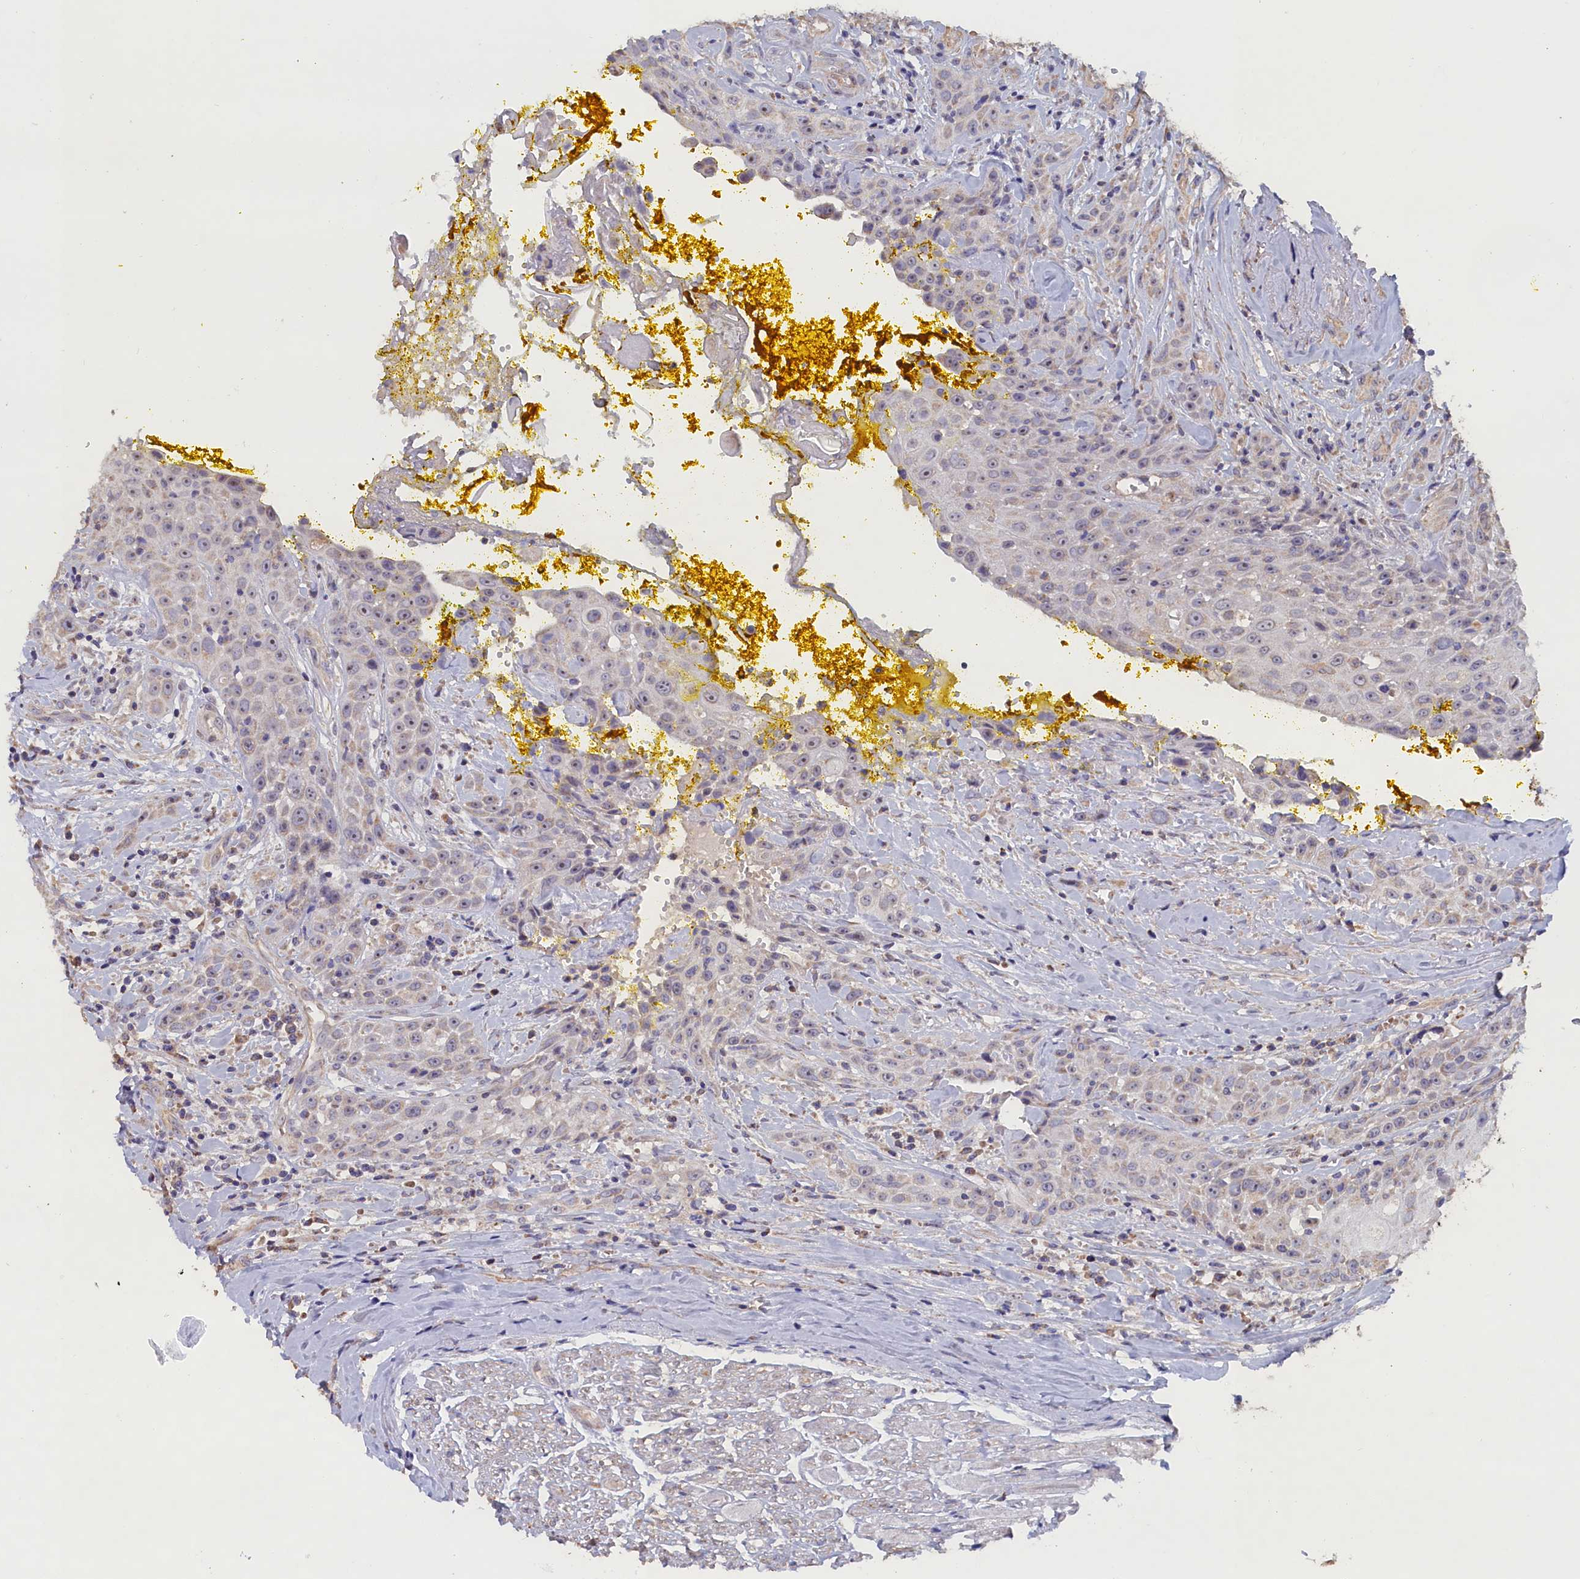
{"staining": {"intensity": "negative", "quantity": "none", "location": "none"}, "tissue": "head and neck cancer", "cell_type": "Tumor cells", "image_type": "cancer", "snomed": [{"axis": "morphology", "description": "Squamous cell carcinoma, NOS"}, {"axis": "topography", "description": "Oral tissue"}, {"axis": "topography", "description": "Head-Neck"}], "caption": "Protein analysis of squamous cell carcinoma (head and neck) displays no significant staining in tumor cells.", "gene": "ZNF816", "patient": {"sex": "female", "age": 82}}